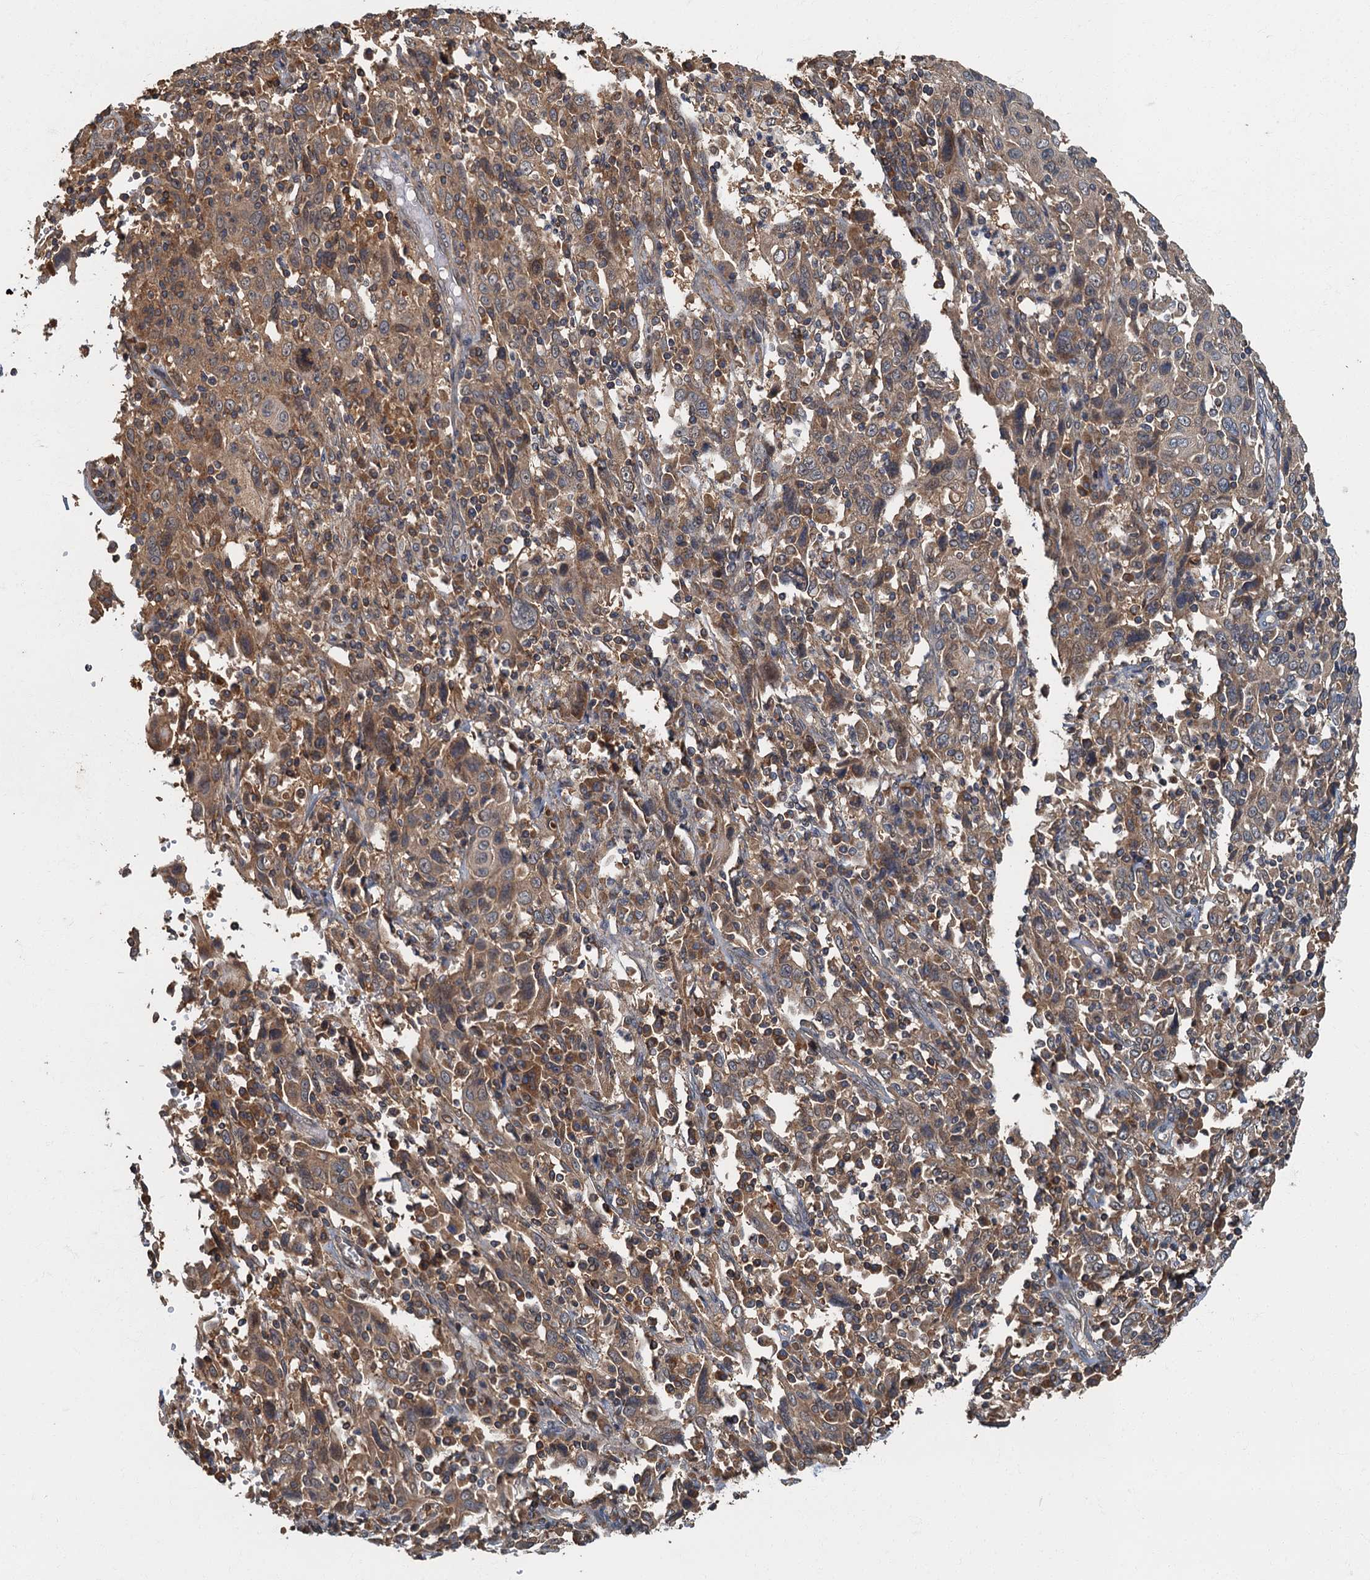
{"staining": {"intensity": "moderate", "quantity": ">75%", "location": "cytoplasmic/membranous"}, "tissue": "cervical cancer", "cell_type": "Tumor cells", "image_type": "cancer", "snomed": [{"axis": "morphology", "description": "Squamous cell carcinoma, NOS"}, {"axis": "topography", "description": "Cervix"}], "caption": "Protein staining shows moderate cytoplasmic/membranous staining in approximately >75% of tumor cells in cervical squamous cell carcinoma.", "gene": "WDCP", "patient": {"sex": "female", "age": 46}}